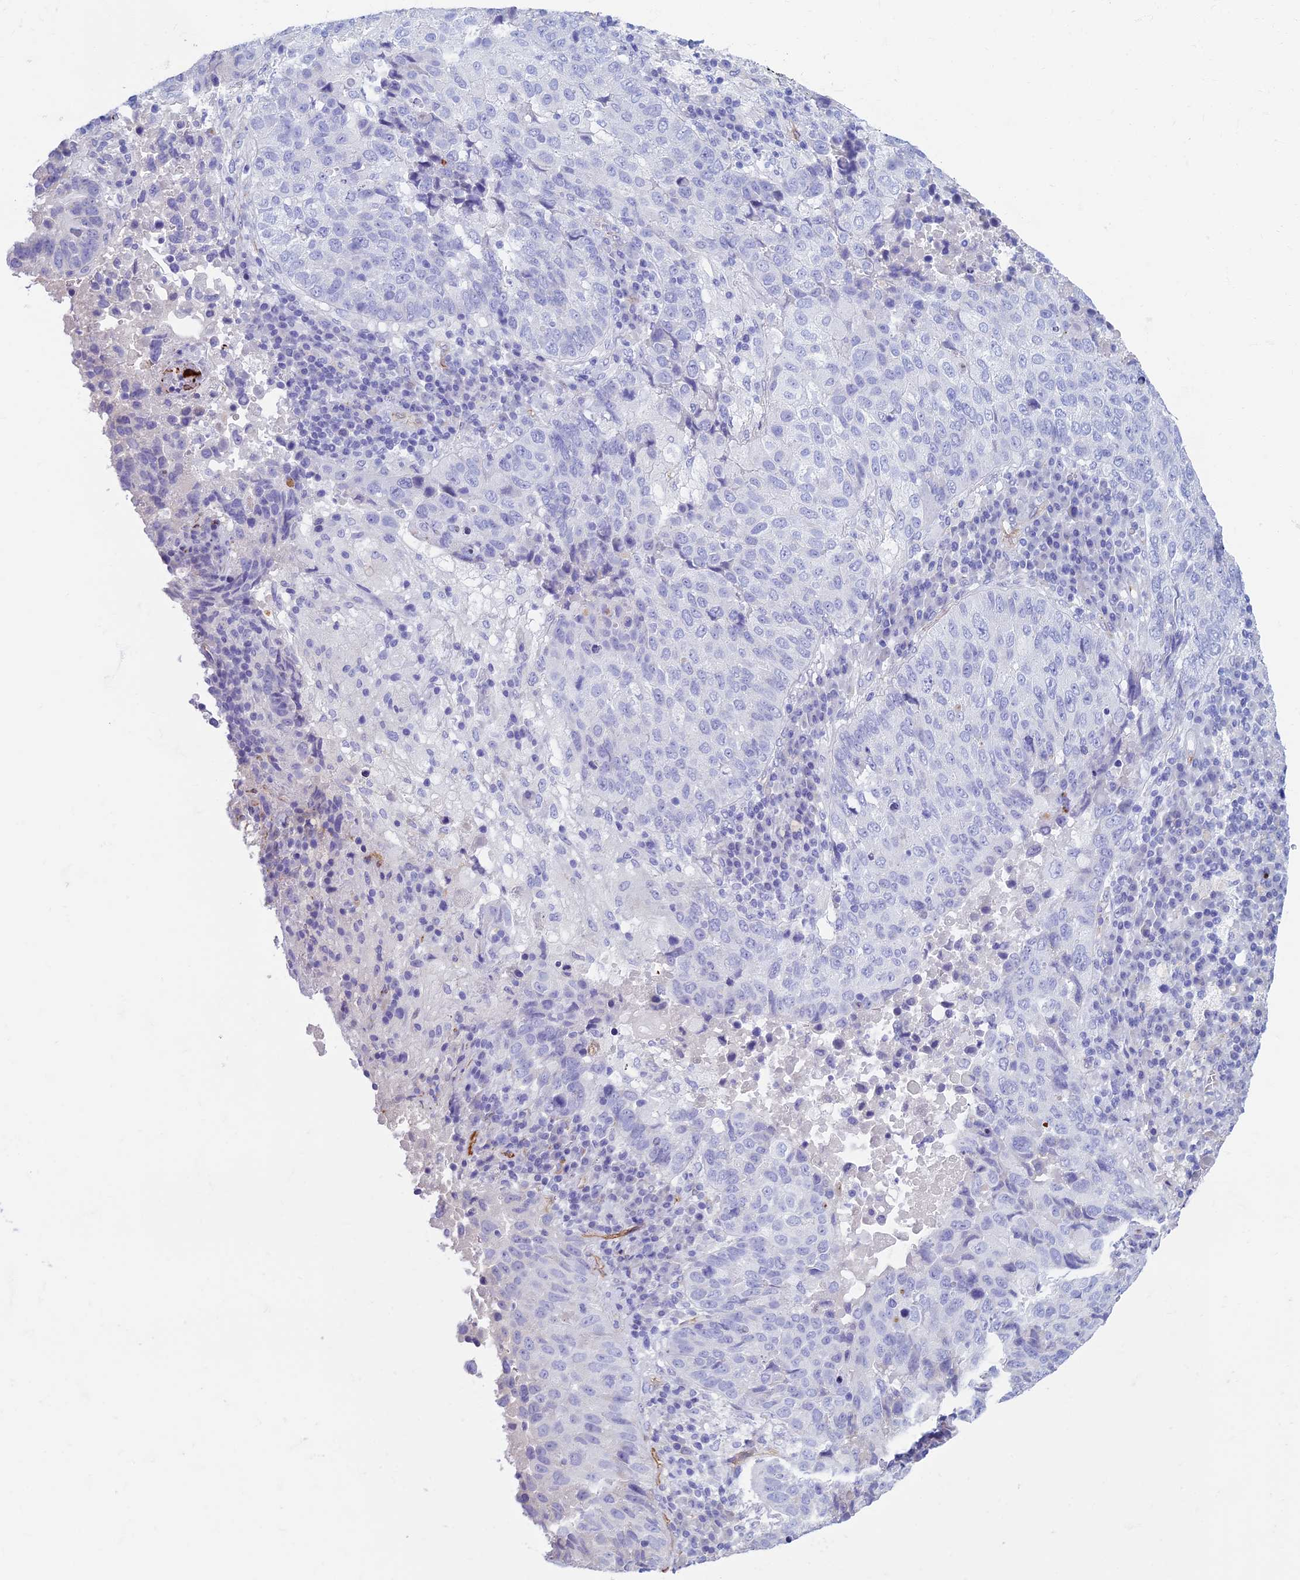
{"staining": {"intensity": "negative", "quantity": "none", "location": "none"}, "tissue": "lung cancer", "cell_type": "Tumor cells", "image_type": "cancer", "snomed": [{"axis": "morphology", "description": "Squamous cell carcinoma, NOS"}, {"axis": "topography", "description": "Lung"}], "caption": "This is an immunohistochemistry (IHC) photomicrograph of human lung cancer. There is no positivity in tumor cells.", "gene": "ETFRF1", "patient": {"sex": "male", "age": 73}}